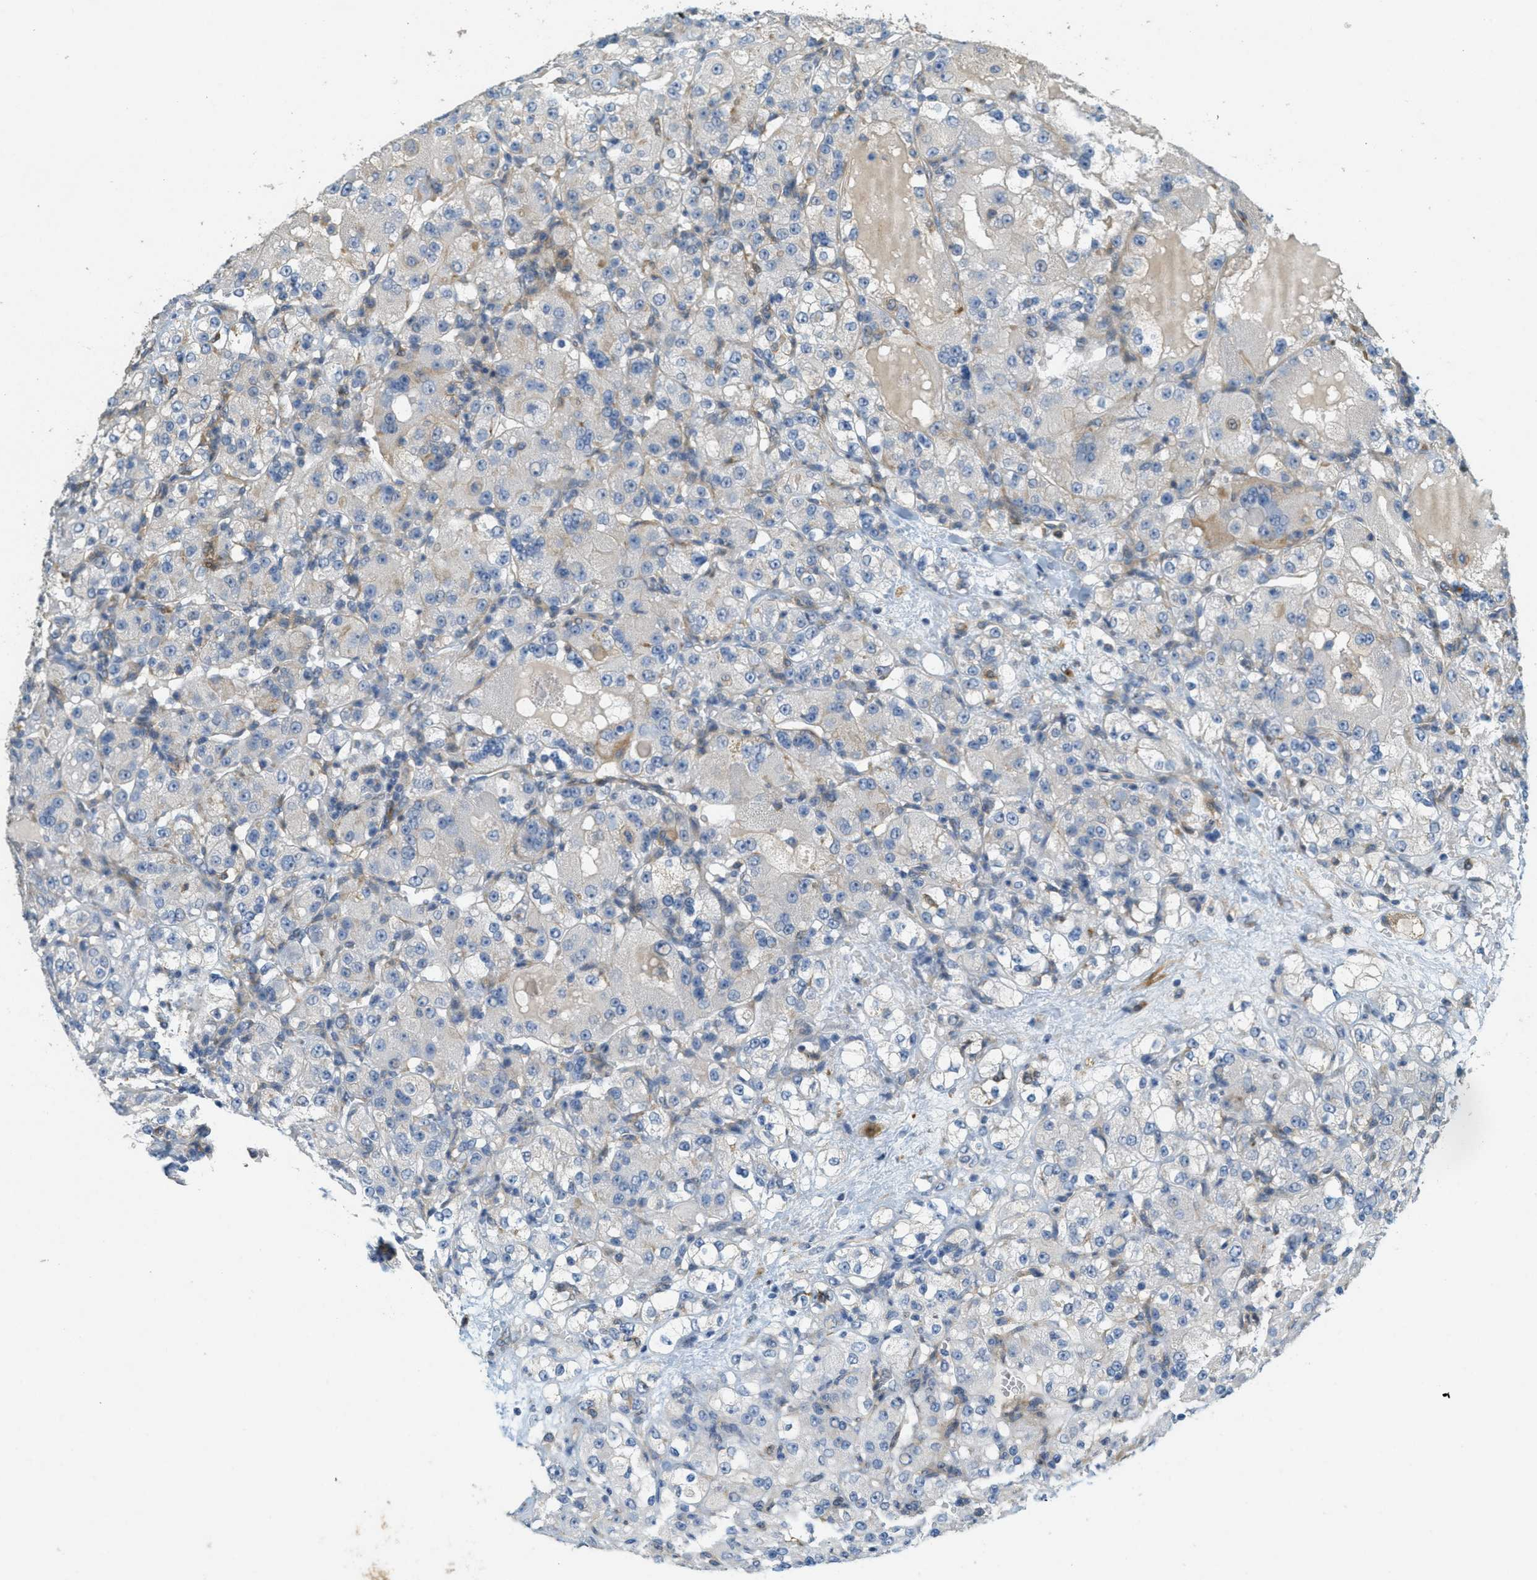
{"staining": {"intensity": "negative", "quantity": "none", "location": "none"}, "tissue": "renal cancer", "cell_type": "Tumor cells", "image_type": "cancer", "snomed": [{"axis": "morphology", "description": "Normal tissue, NOS"}, {"axis": "morphology", "description": "Adenocarcinoma, NOS"}, {"axis": "topography", "description": "Kidney"}], "caption": "There is no significant staining in tumor cells of adenocarcinoma (renal).", "gene": "ADCY5", "patient": {"sex": "male", "age": 61}}